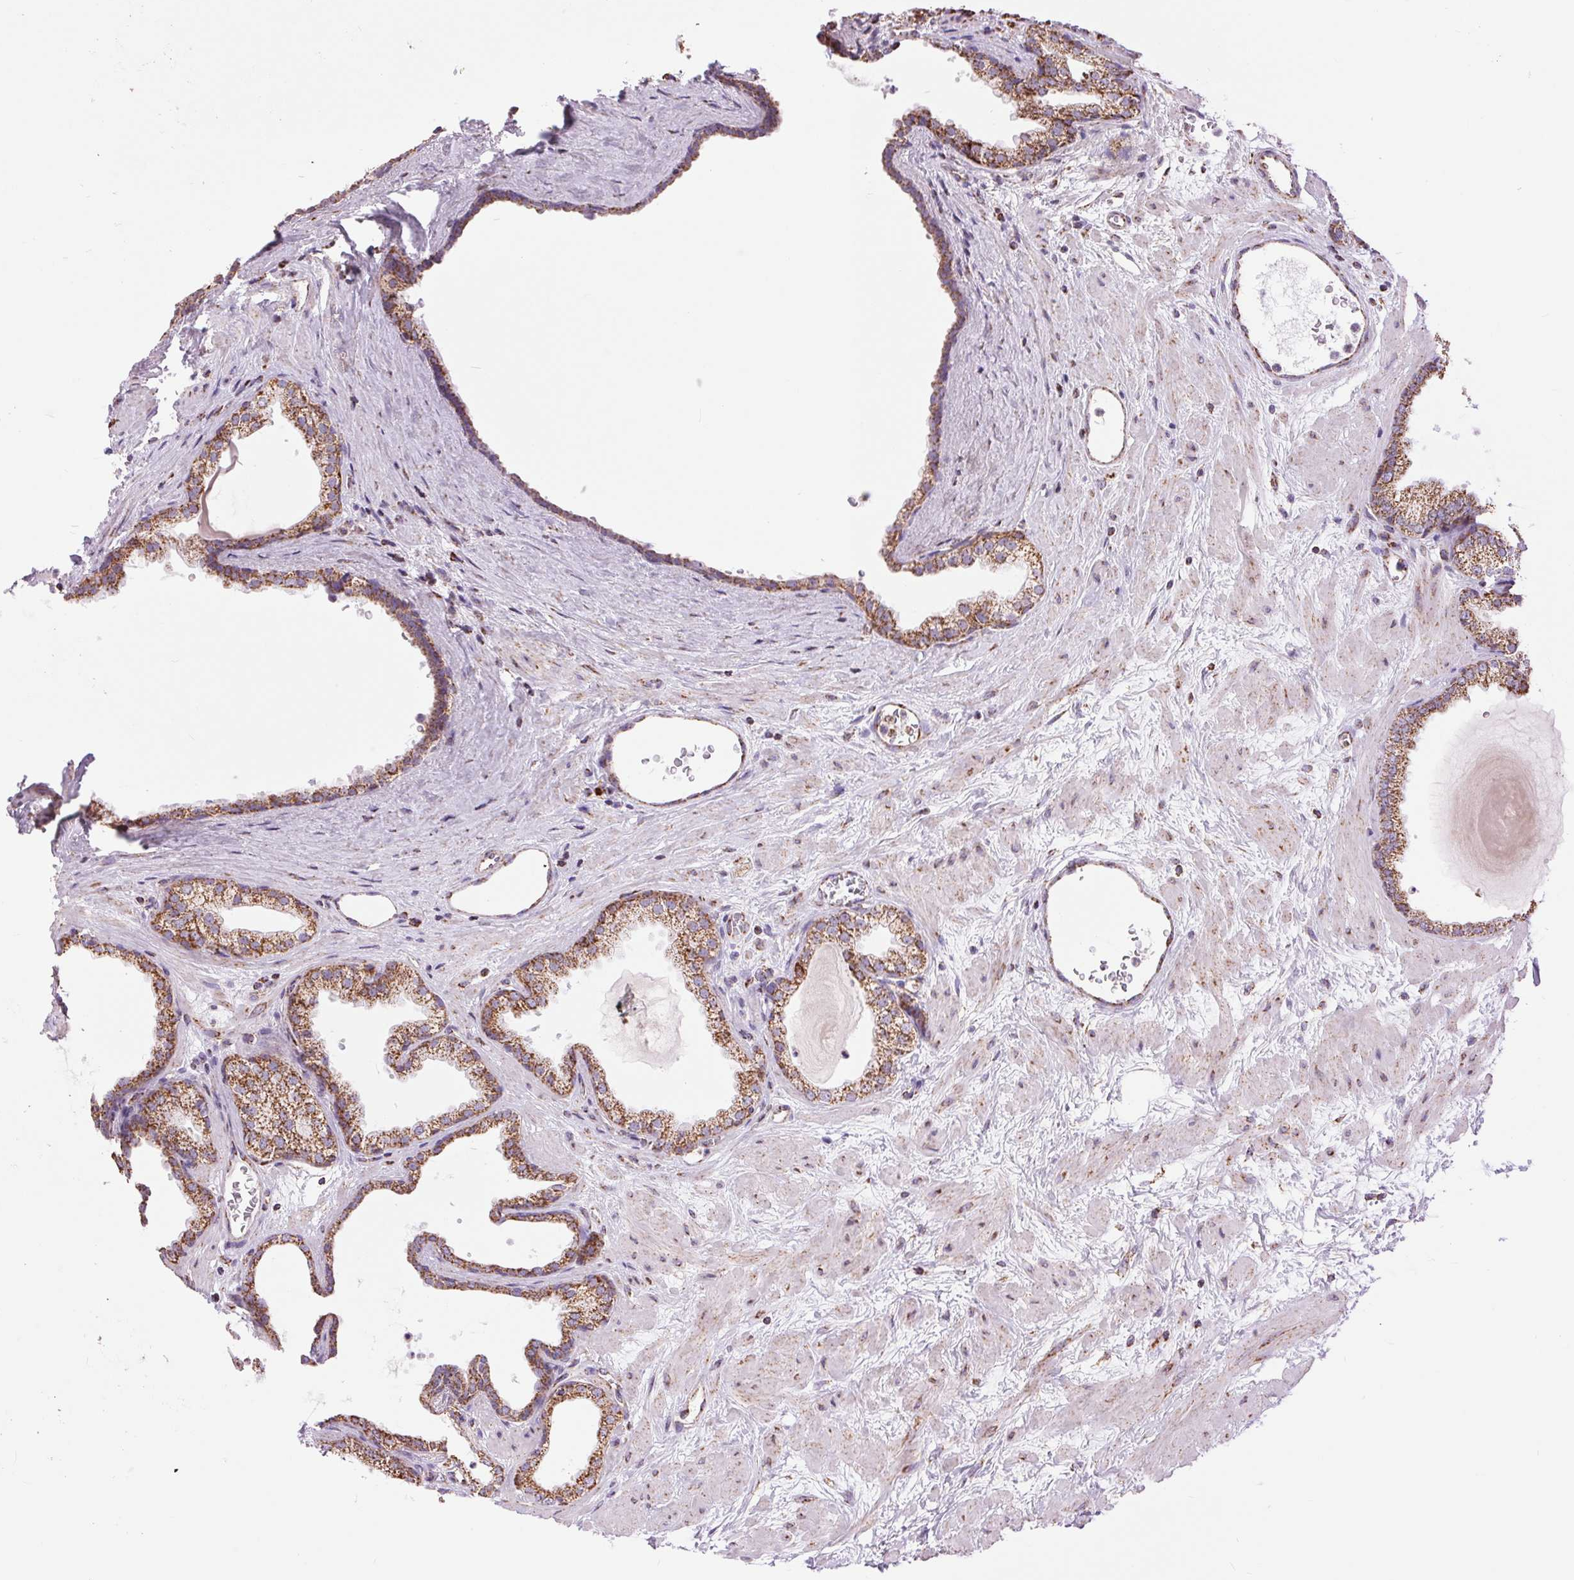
{"staining": {"intensity": "strong", "quantity": ">75%", "location": "cytoplasmic/membranous"}, "tissue": "prostate", "cell_type": "Glandular cells", "image_type": "normal", "snomed": [{"axis": "morphology", "description": "Normal tissue, NOS"}, {"axis": "topography", "description": "Prostate"}], "caption": "Immunohistochemical staining of unremarkable prostate displays strong cytoplasmic/membranous protein expression in about >75% of glandular cells.", "gene": "ATP5PB", "patient": {"sex": "male", "age": 37}}